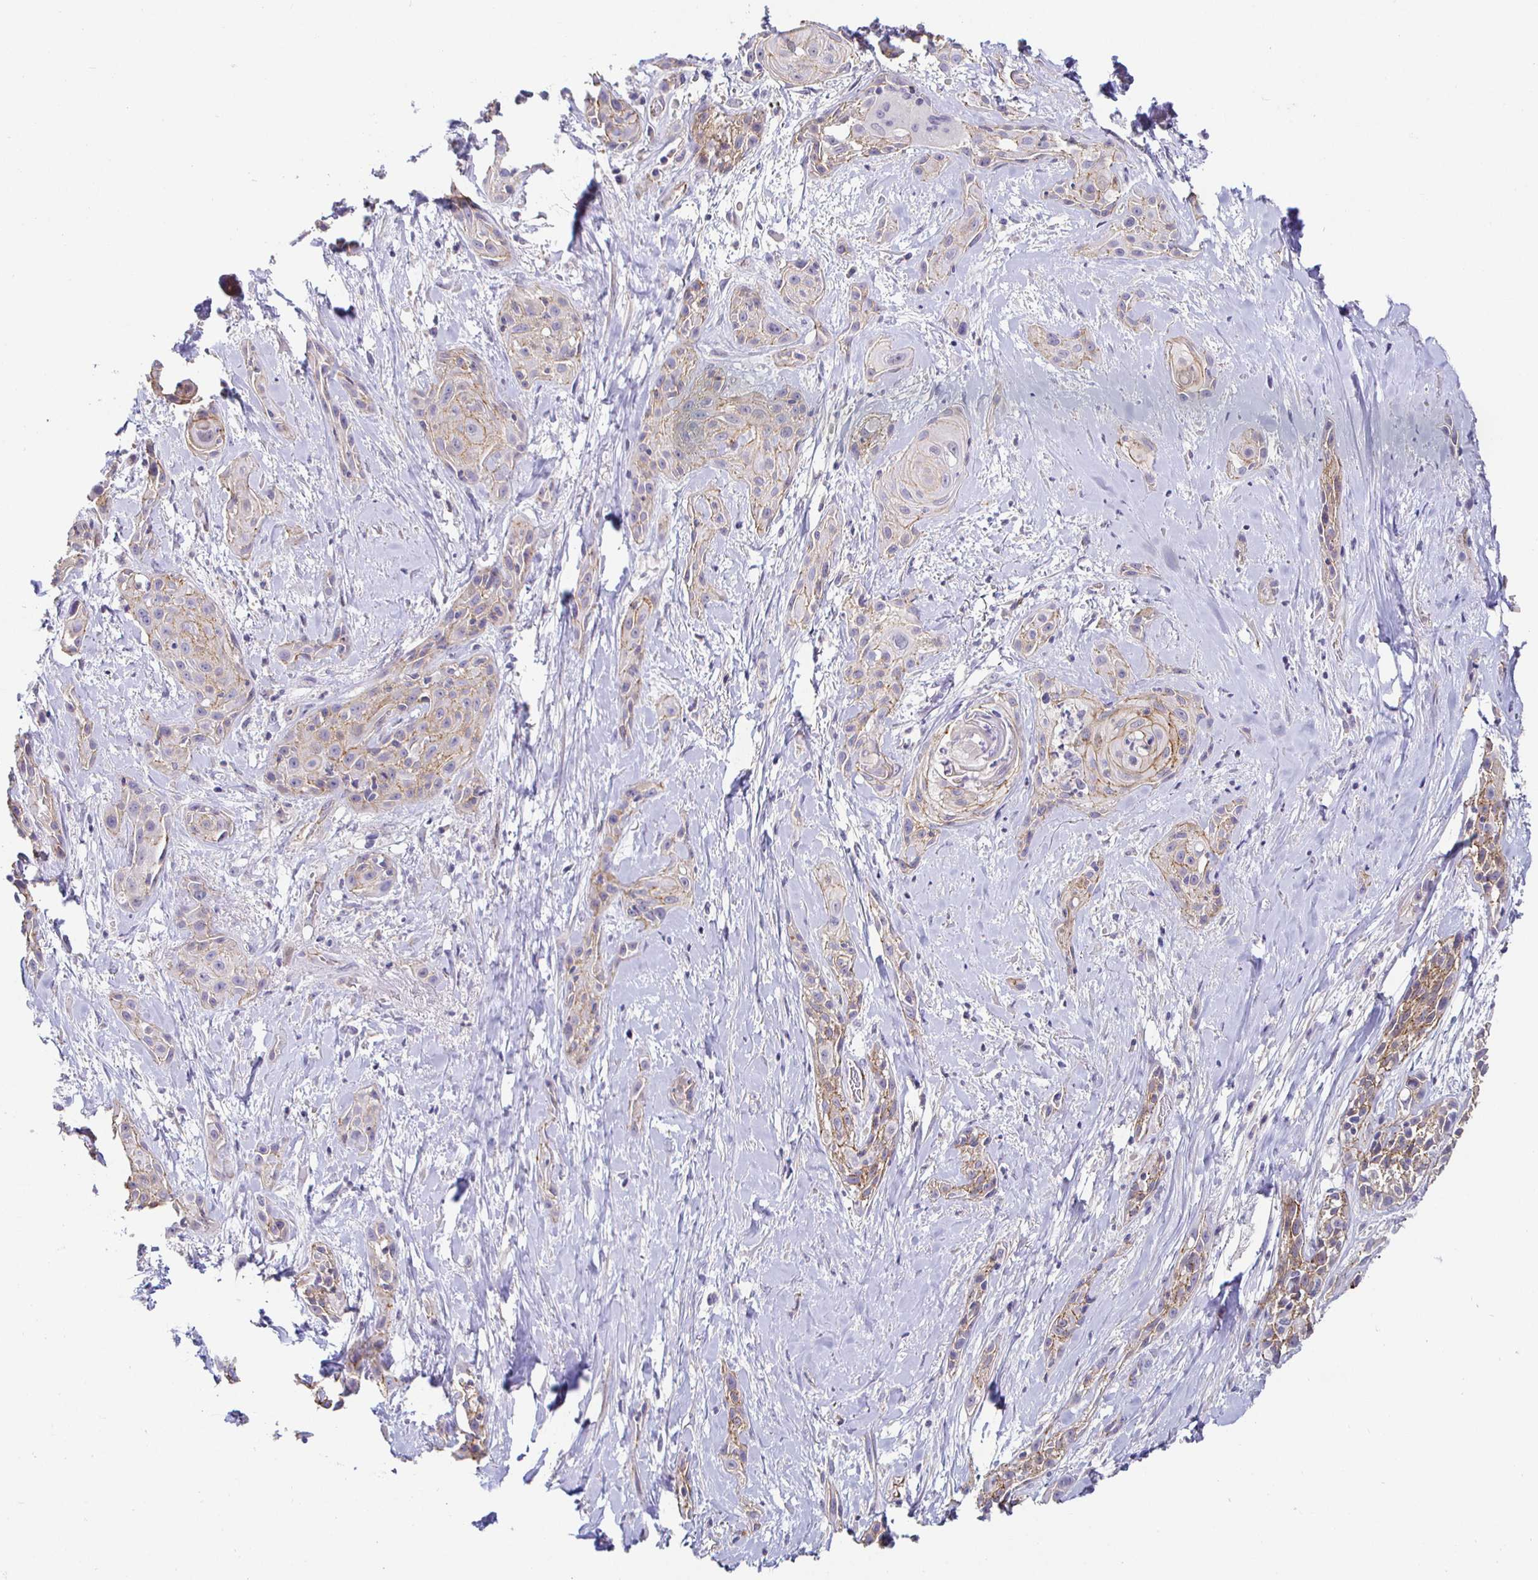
{"staining": {"intensity": "weak", "quantity": "25%-75%", "location": "cytoplasmic/membranous"}, "tissue": "skin cancer", "cell_type": "Tumor cells", "image_type": "cancer", "snomed": [{"axis": "morphology", "description": "Squamous cell carcinoma, NOS"}, {"axis": "topography", "description": "Skin"}, {"axis": "topography", "description": "Anal"}], "caption": "There is low levels of weak cytoplasmic/membranous positivity in tumor cells of skin cancer (squamous cell carcinoma), as demonstrated by immunohistochemical staining (brown color).", "gene": "PIWIL3", "patient": {"sex": "male", "age": 64}}